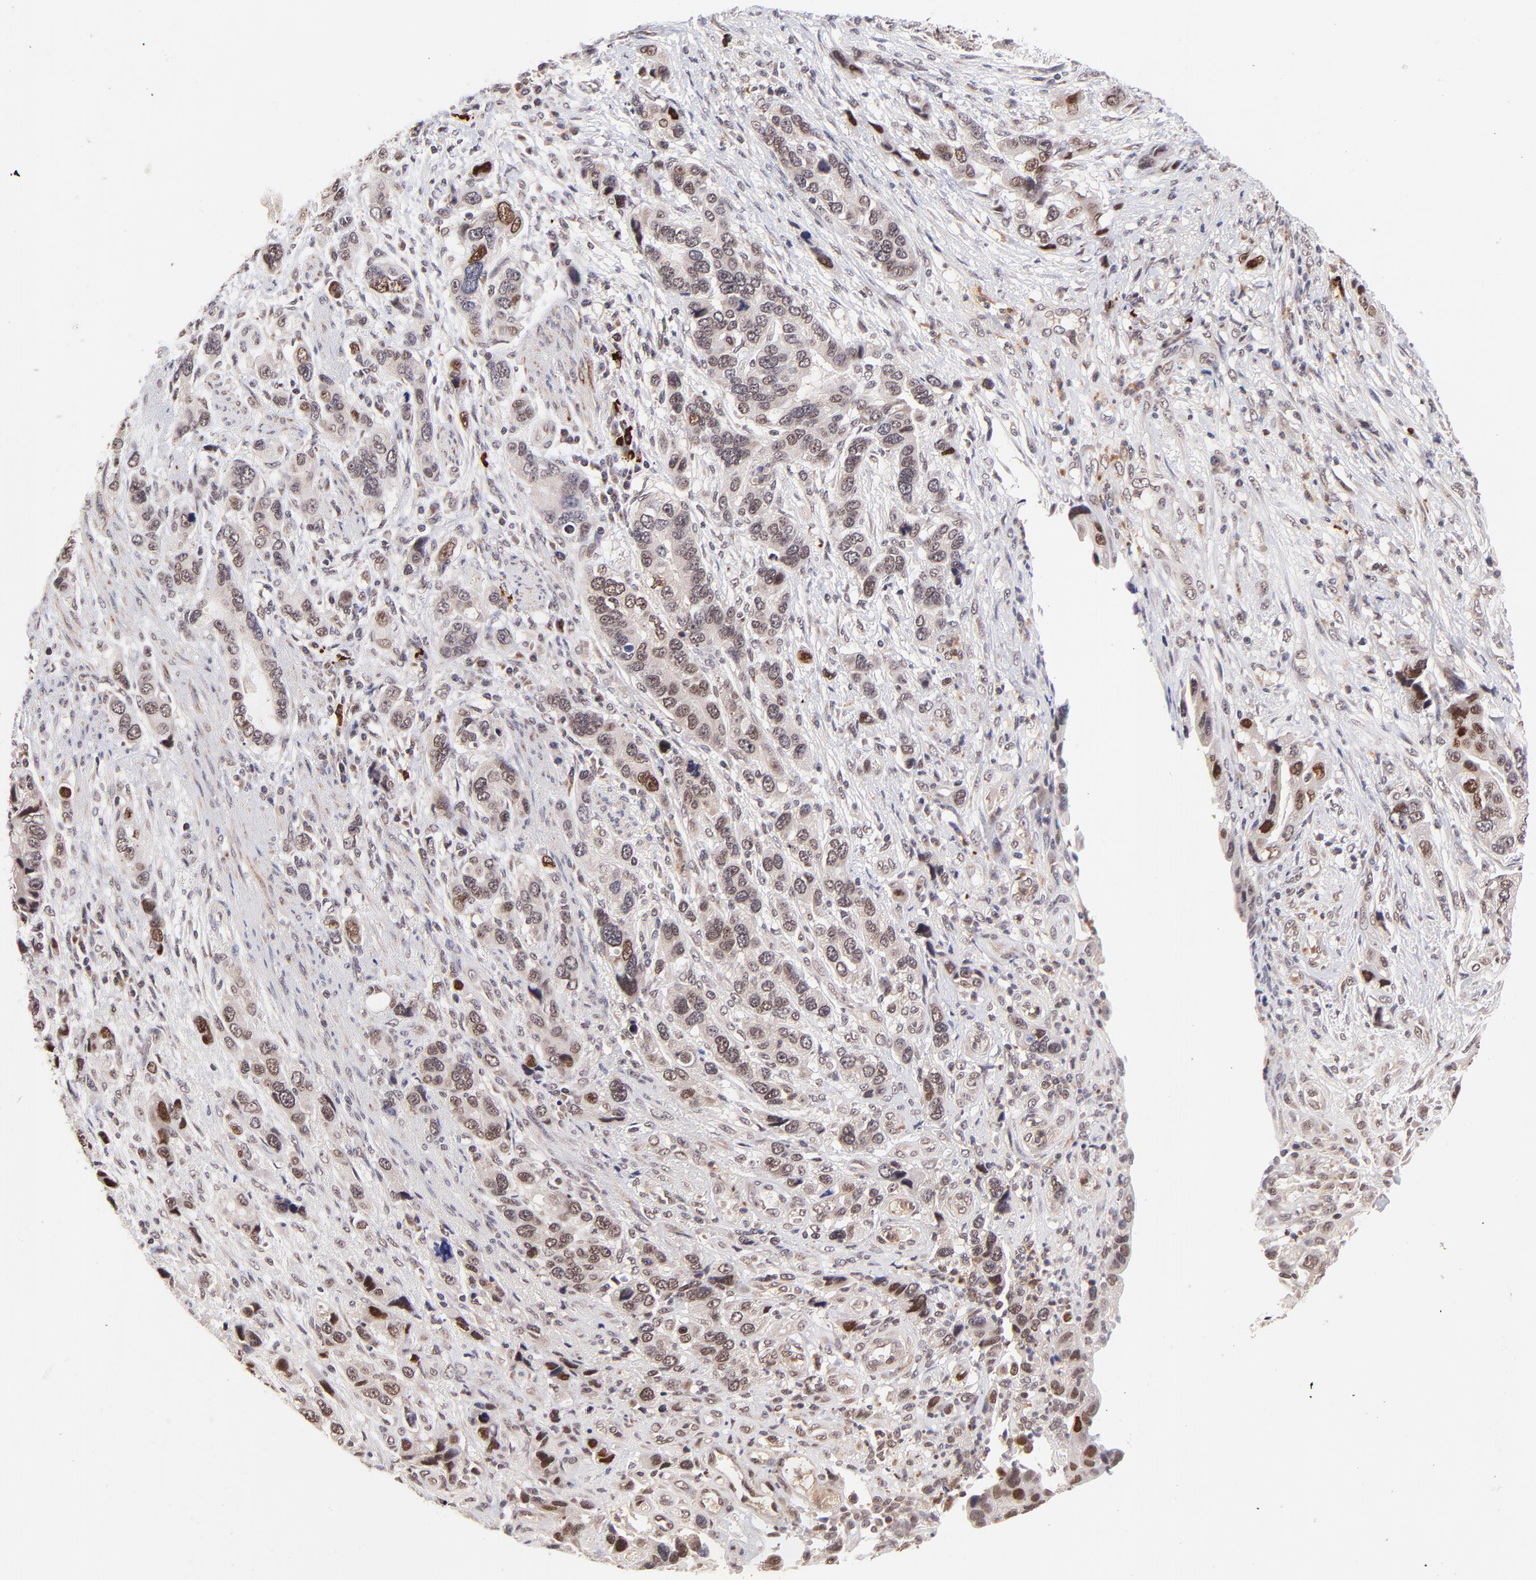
{"staining": {"intensity": "moderate", "quantity": ">75%", "location": "nuclear"}, "tissue": "stomach cancer", "cell_type": "Tumor cells", "image_type": "cancer", "snomed": [{"axis": "morphology", "description": "Adenocarcinoma, NOS"}, {"axis": "topography", "description": "Stomach, lower"}], "caption": "The histopathology image exhibits staining of stomach adenocarcinoma, revealing moderate nuclear protein positivity (brown color) within tumor cells.", "gene": "MED12", "patient": {"sex": "female", "age": 93}}